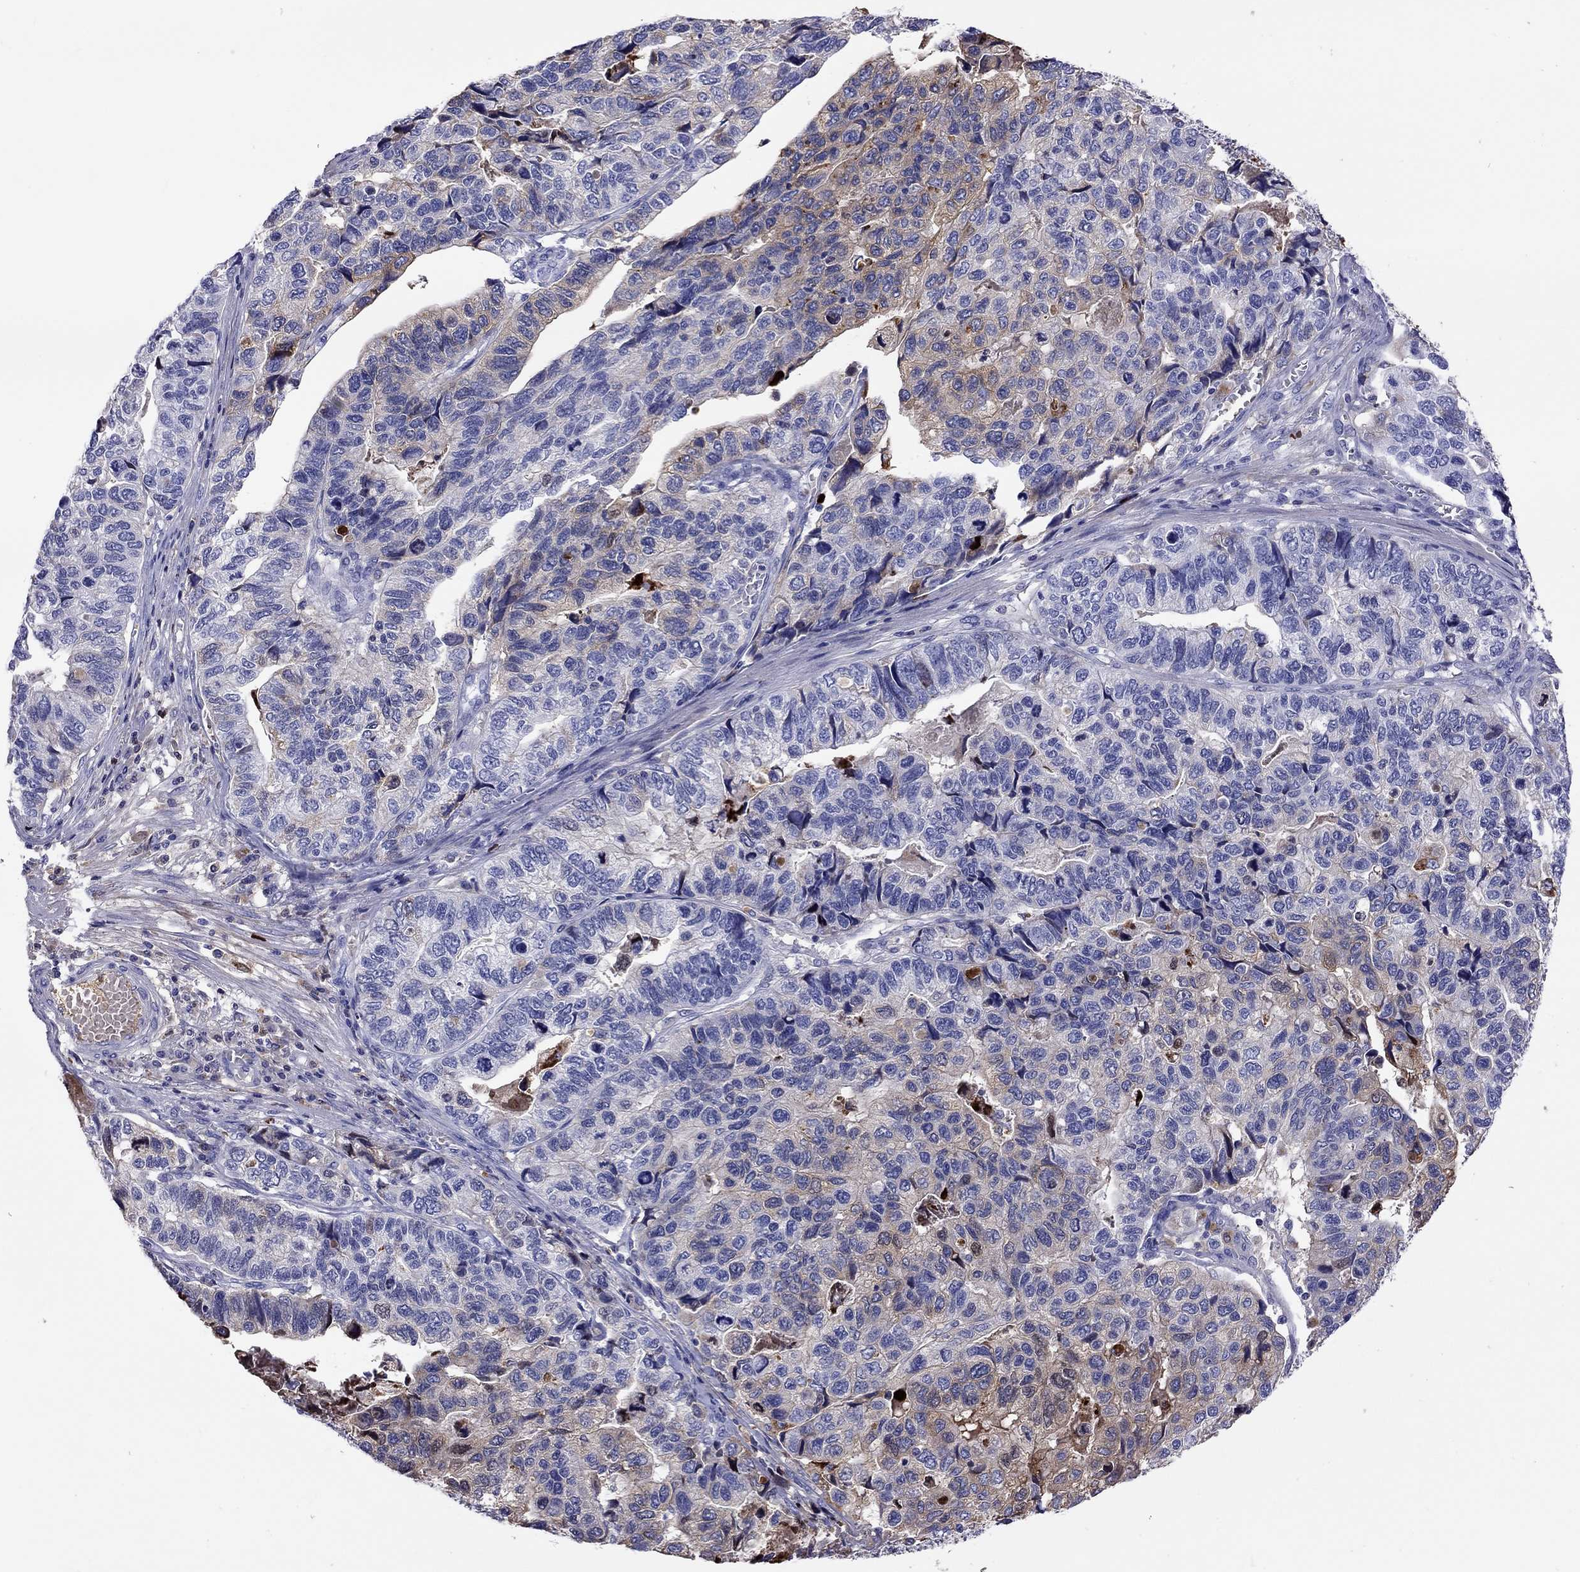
{"staining": {"intensity": "moderate", "quantity": "<25%", "location": "cytoplasmic/membranous"}, "tissue": "stomach cancer", "cell_type": "Tumor cells", "image_type": "cancer", "snomed": [{"axis": "morphology", "description": "Adenocarcinoma, NOS"}, {"axis": "topography", "description": "Stomach, upper"}], "caption": "A brown stain labels moderate cytoplasmic/membranous staining of a protein in stomach cancer (adenocarcinoma) tumor cells. Ihc stains the protein in brown and the nuclei are stained blue.", "gene": "SERPINA3", "patient": {"sex": "female", "age": 67}}